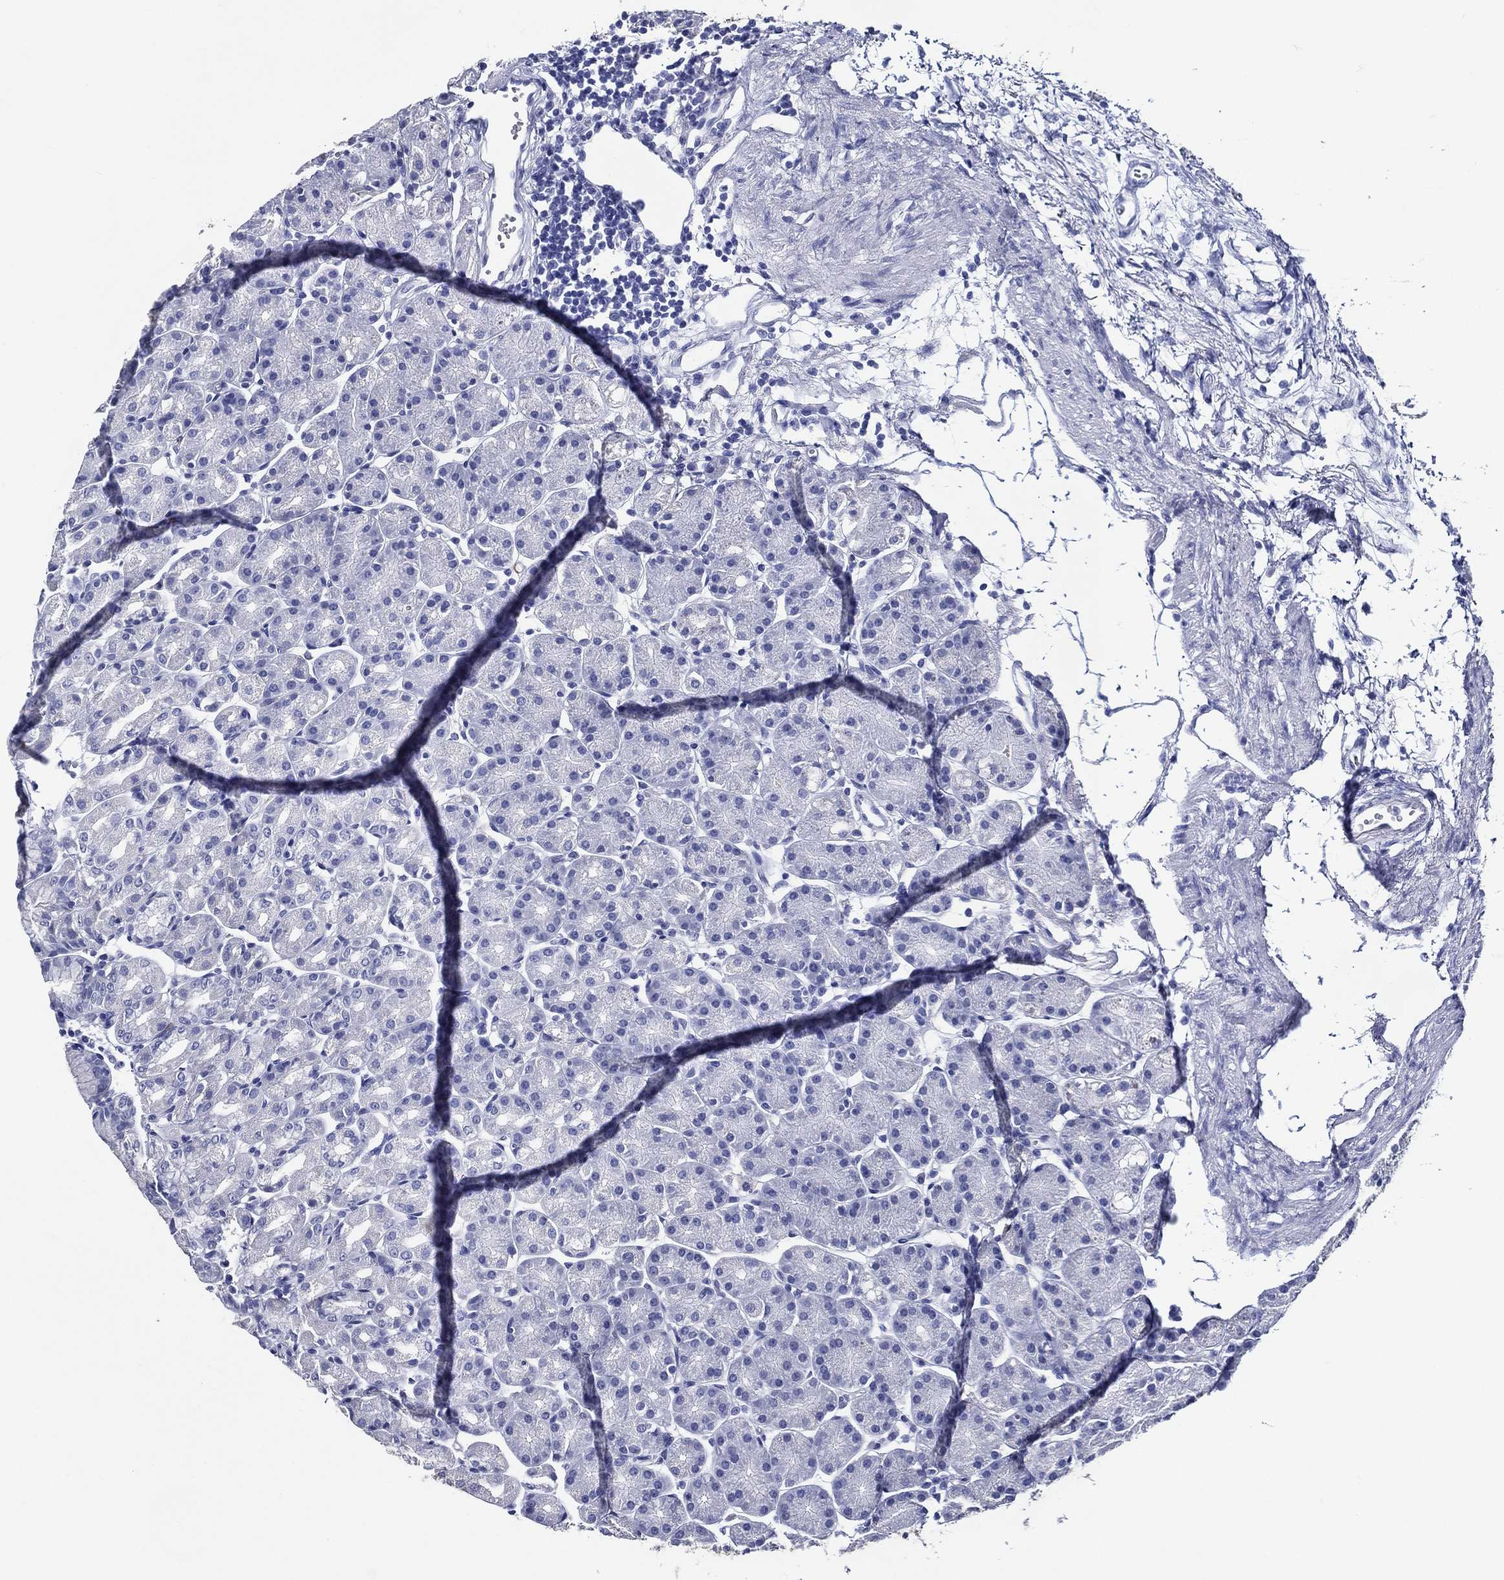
{"staining": {"intensity": "negative", "quantity": "none", "location": "none"}, "tissue": "stomach", "cell_type": "Glandular cells", "image_type": "normal", "snomed": [{"axis": "morphology", "description": "Normal tissue, NOS"}, {"axis": "morphology", "description": "Adenocarcinoma, NOS"}, {"axis": "topography", "description": "Stomach"}], "caption": "This is an immunohistochemistry (IHC) histopathology image of unremarkable human stomach. There is no staining in glandular cells.", "gene": "ACE2", "patient": {"sex": "female", "age": 81}}